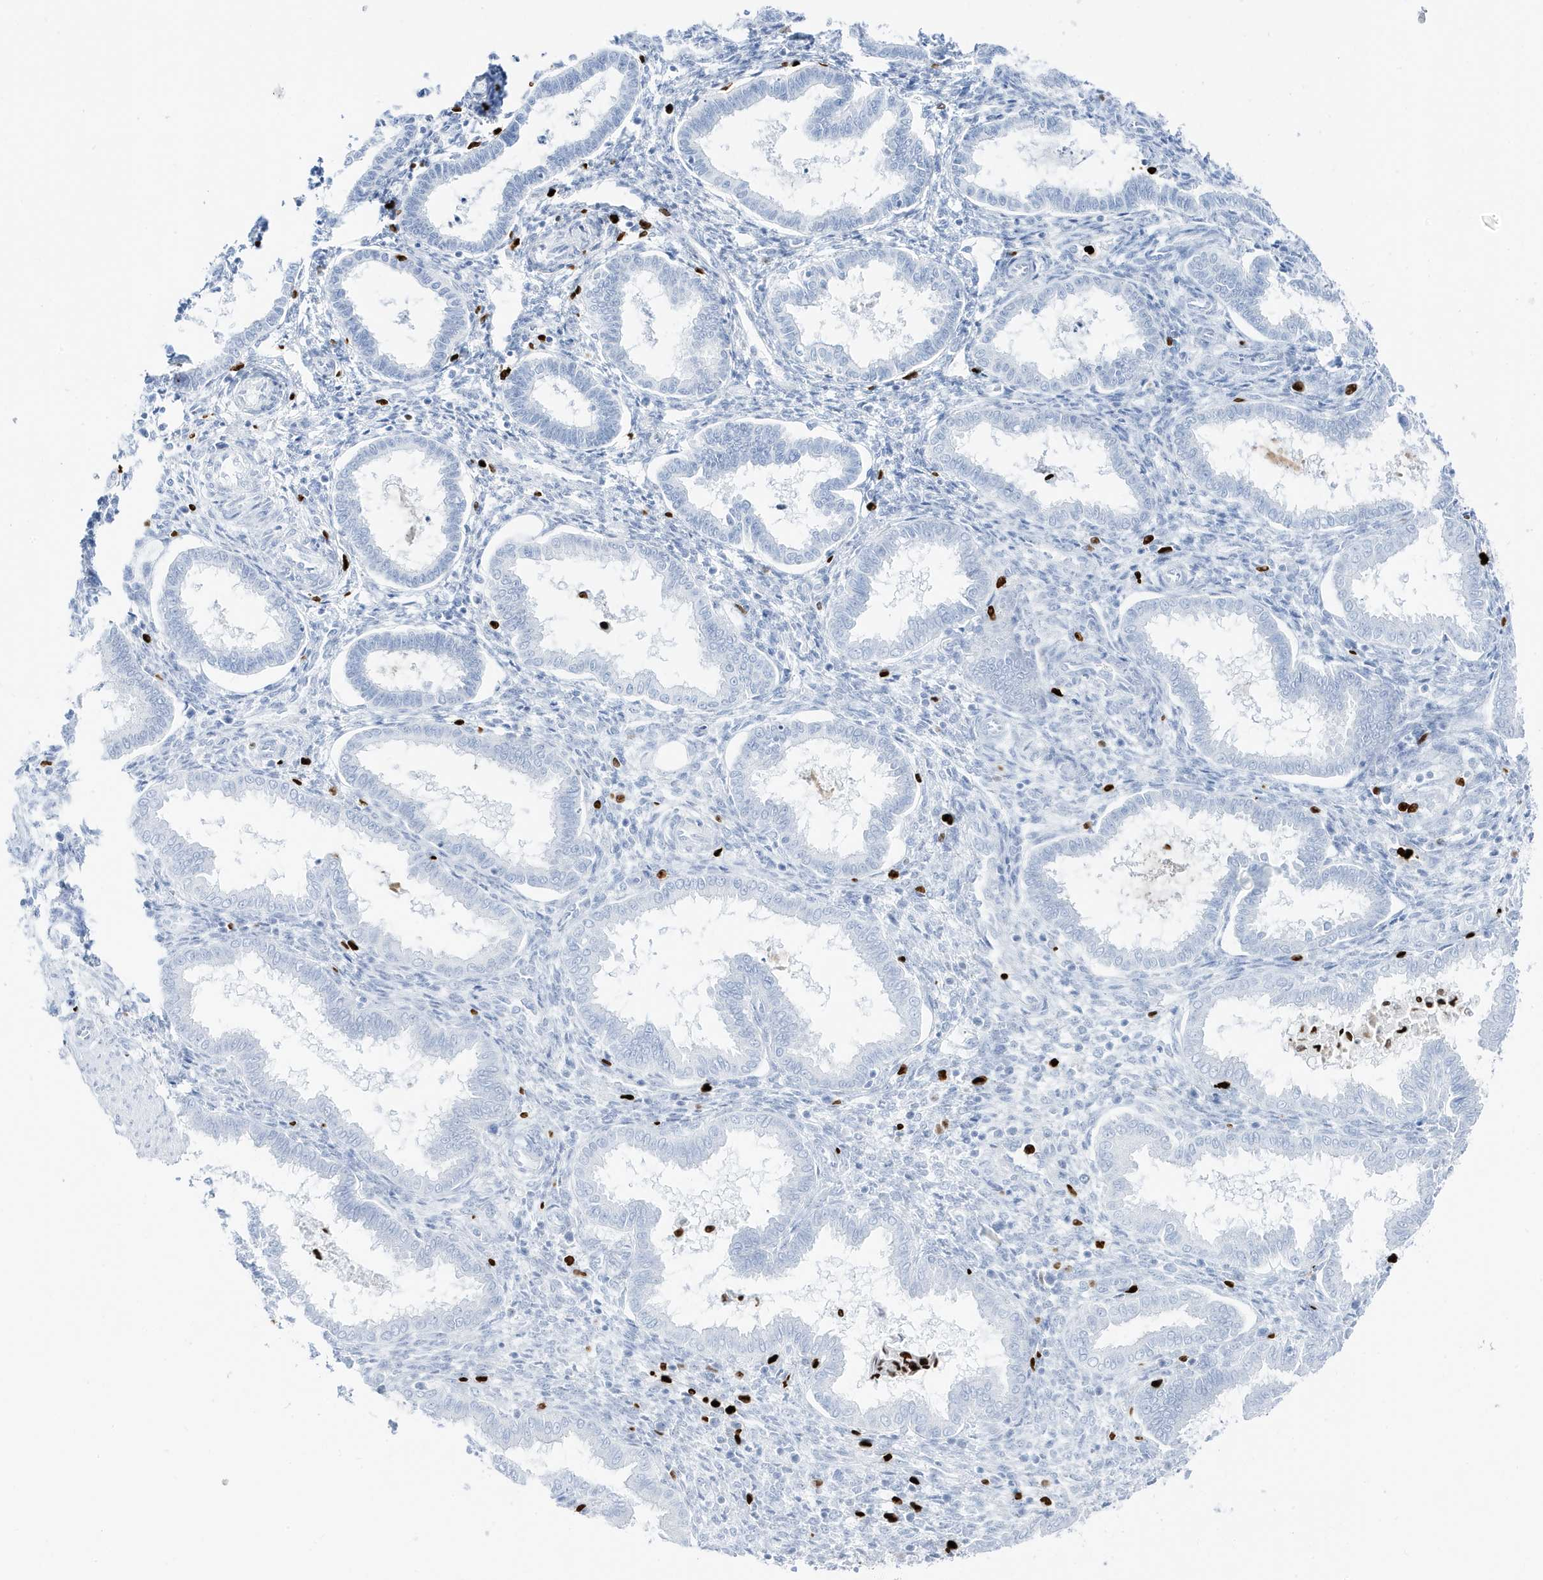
{"staining": {"intensity": "negative", "quantity": "none", "location": "none"}, "tissue": "endometrium", "cell_type": "Cells in endometrial stroma", "image_type": "normal", "snomed": [{"axis": "morphology", "description": "Normal tissue, NOS"}, {"axis": "topography", "description": "Endometrium"}], "caption": "Immunohistochemistry (IHC) image of unremarkable endometrium: human endometrium stained with DAB (3,3'-diaminobenzidine) reveals no significant protein positivity in cells in endometrial stroma.", "gene": "MNDA", "patient": {"sex": "female", "age": 24}}